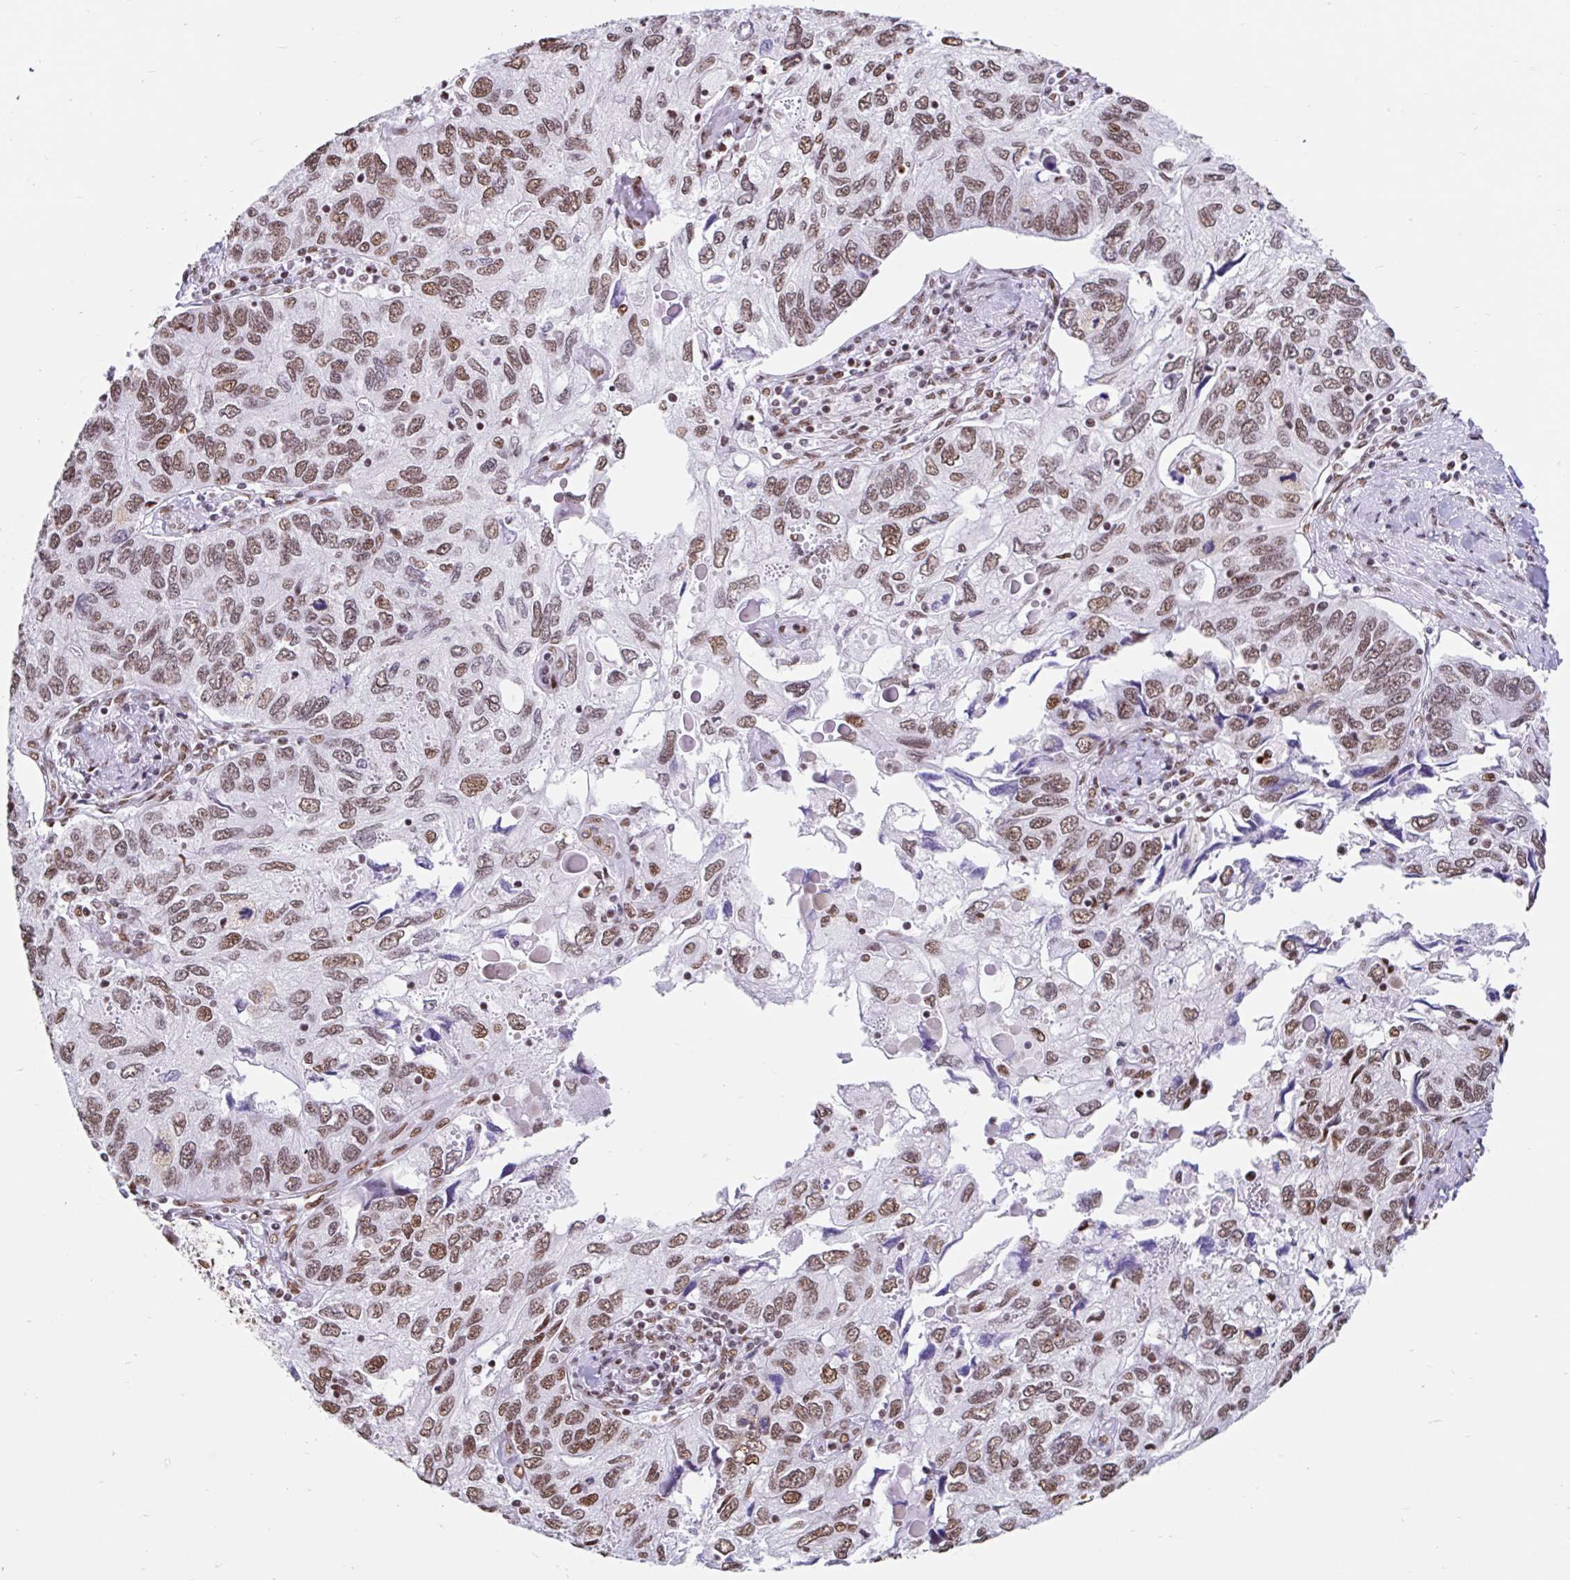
{"staining": {"intensity": "moderate", "quantity": ">75%", "location": "nuclear"}, "tissue": "endometrial cancer", "cell_type": "Tumor cells", "image_type": "cancer", "snomed": [{"axis": "morphology", "description": "Carcinoma, NOS"}, {"axis": "topography", "description": "Uterus"}], "caption": "Carcinoma (endometrial) stained with IHC shows moderate nuclear positivity in approximately >75% of tumor cells. The protein is stained brown, and the nuclei are stained in blue (DAB IHC with brightfield microscopy, high magnification).", "gene": "KHDRBS1", "patient": {"sex": "female", "age": 76}}